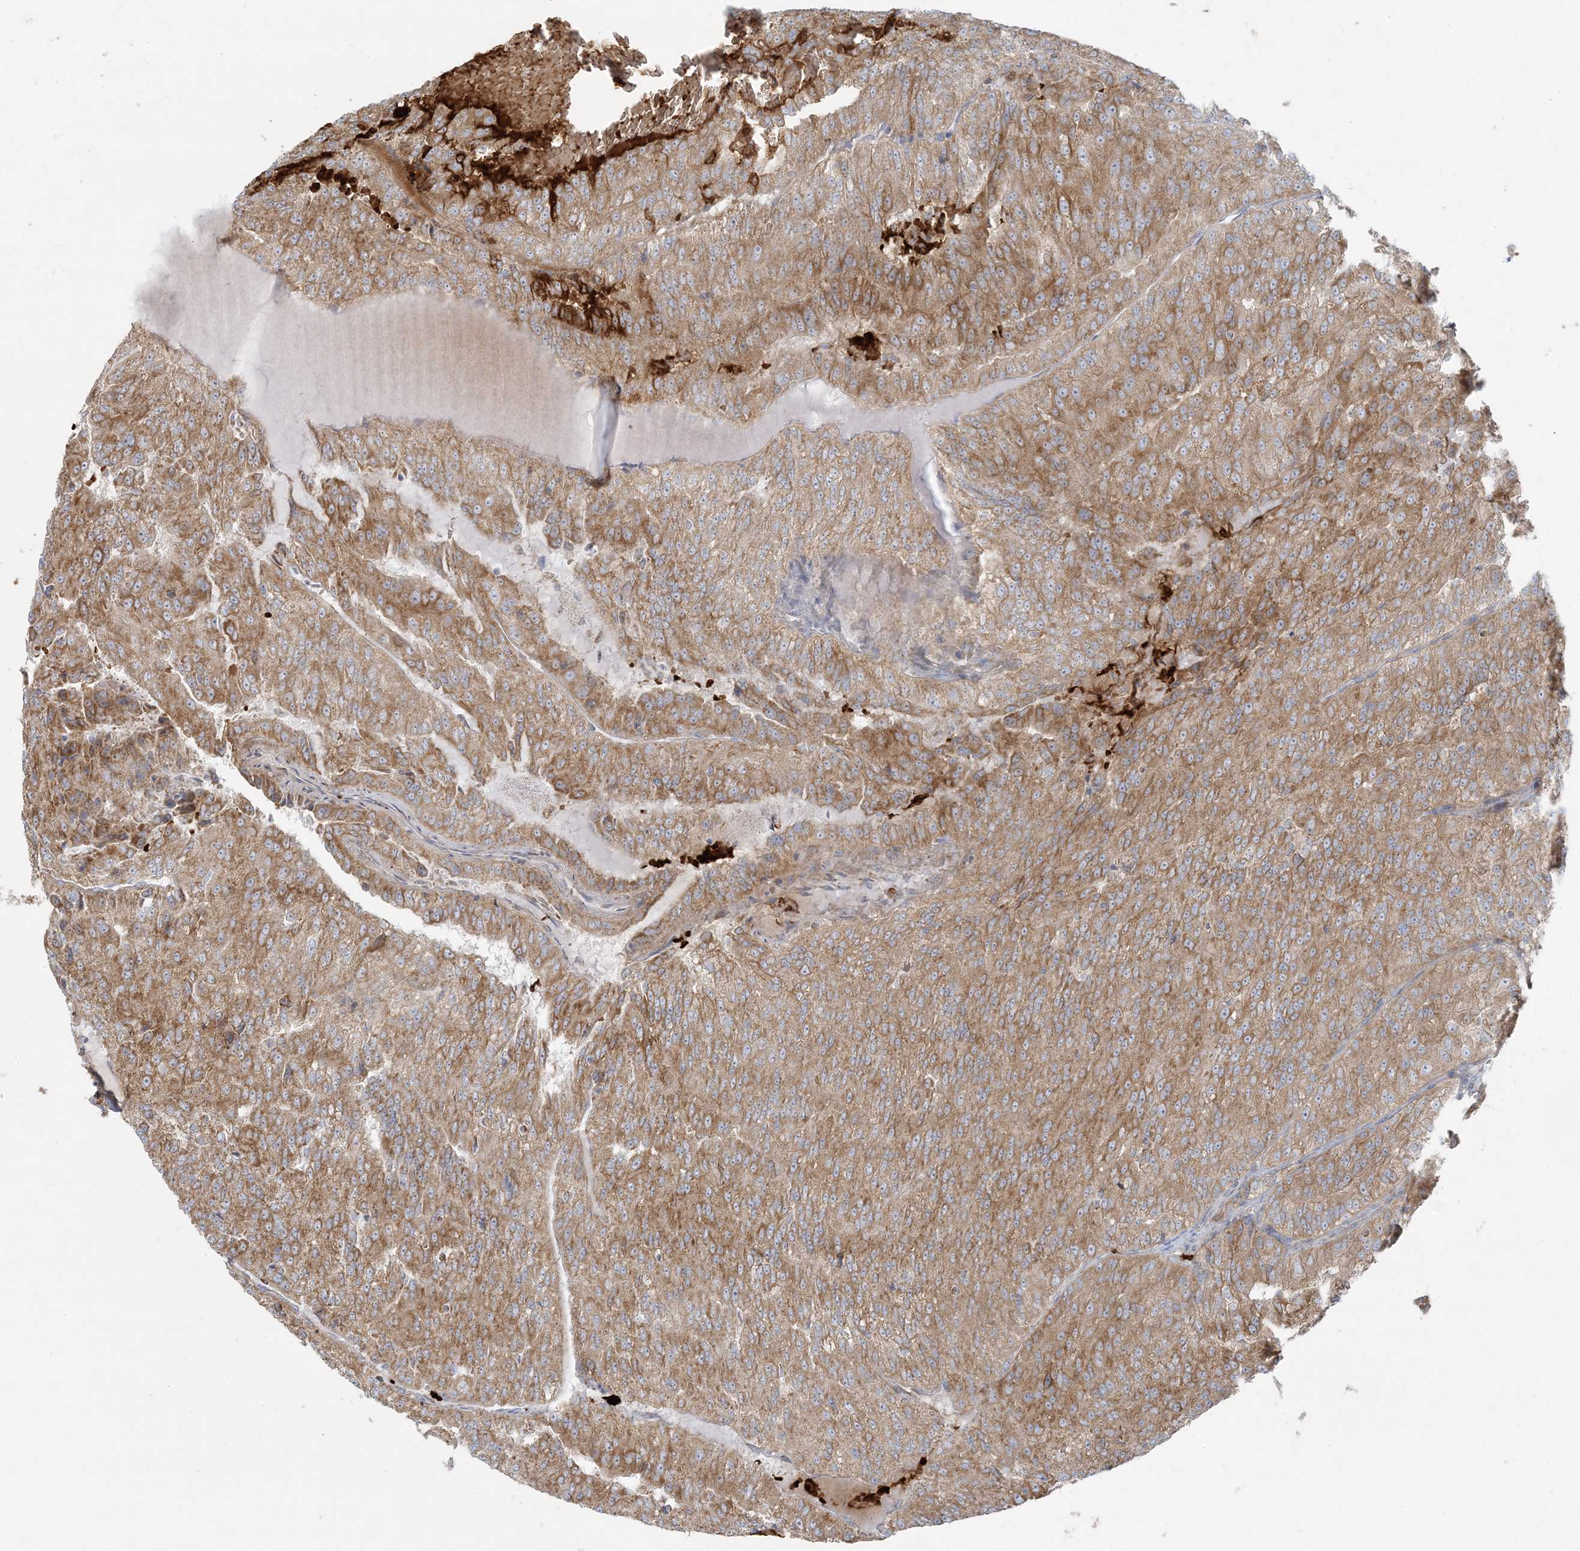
{"staining": {"intensity": "moderate", "quantity": ">75%", "location": "cytoplasmic/membranous"}, "tissue": "renal cancer", "cell_type": "Tumor cells", "image_type": "cancer", "snomed": [{"axis": "morphology", "description": "Adenocarcinoma, NOS"}, {"axis": "topography", "description": "Kidney"}], "caption": "This photomicrograph displays immunohistochemistry staining of renal adenocarcinoma, with medium moderate cytoplasmic/membranous staining in about >75% of tumor cells.", "gene": "PIK3R4", "patient": {"sex": "female", "age": 63}}